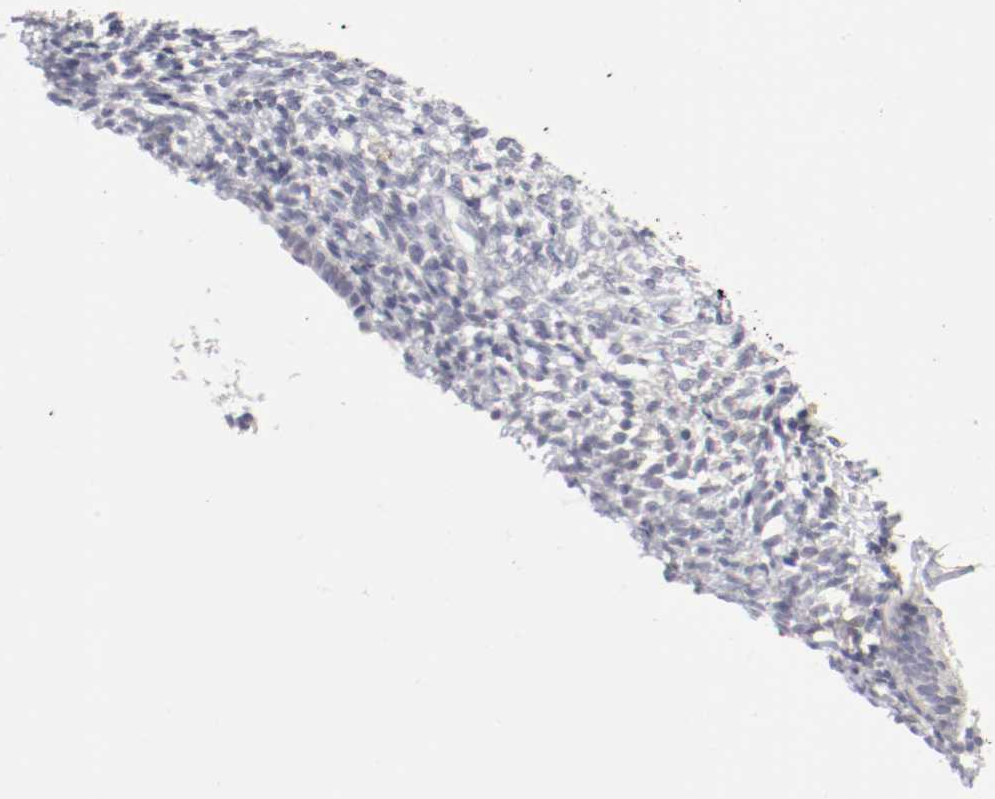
{"staining": {"intensity": "negative", "quantity": "none", "location": "none"}, "tissue": "endometrium", "cell_type": "Cells in endometrial stroma", "image_type": "normal", "snomed": [{"axis": "morphology", "description": "Normal tissue, NOS"}, {"axis": "topography", "description": "Endometrium"}], "caption": "Human endometrium stained for a protein using immunohistochemistry (IHC) demonstrates no staining in cells in endometrial stroma.", "gene": "ITGAX", "patient": {"sex": "female", "age": 57}}